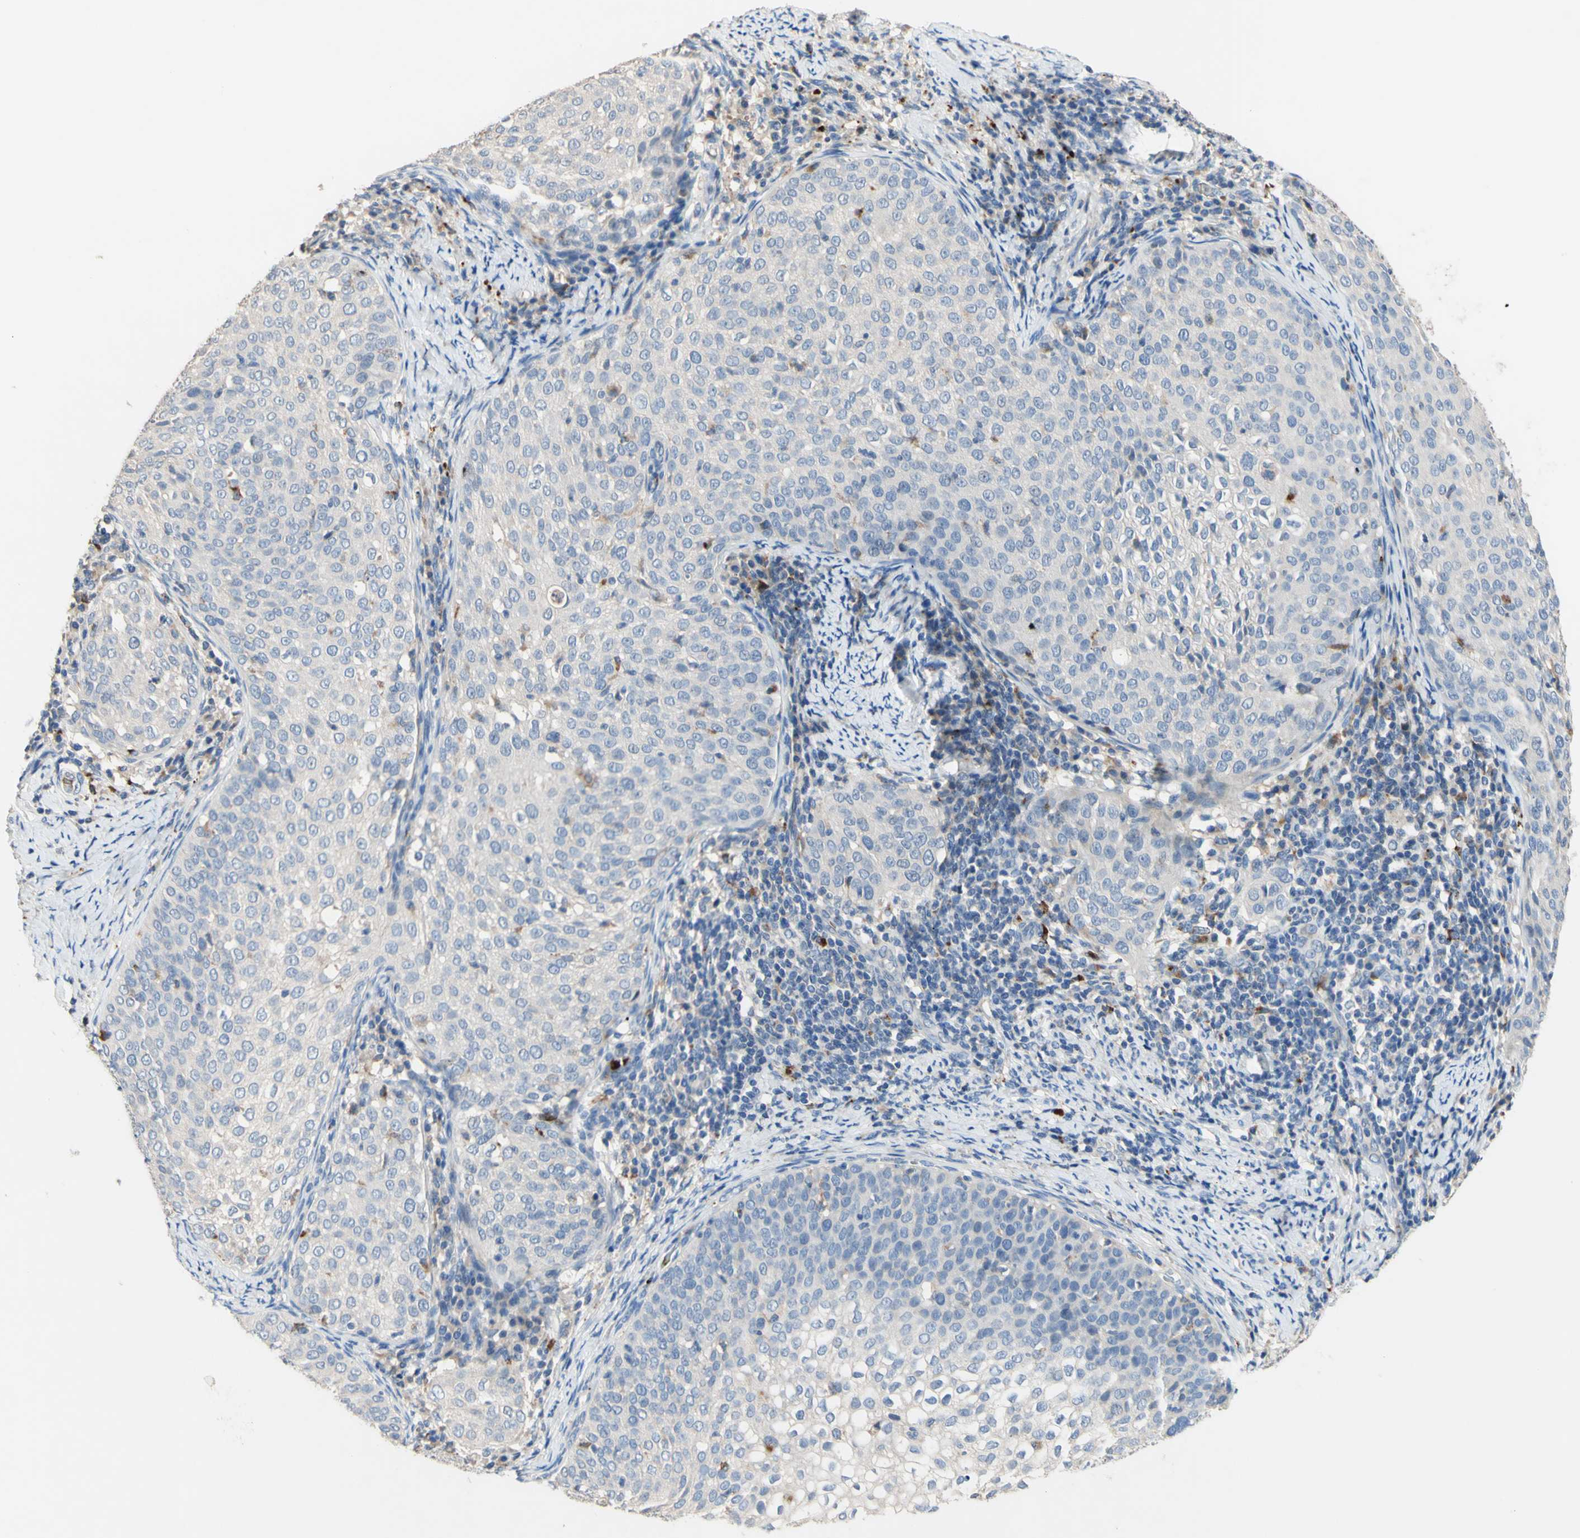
{"staining": {"intensity": "negative", "quantity": "none", "location": "none"}, "tissue": "cervical cancer", "cell_type": "Tumor cells", "image_type": "cancer", "snomed": [{"axis": "morphology", "description": "Squamous cell carcinoma, NOS"}, {"axis": "topography", "description": "Cervix"}], "caption": "There is no significant expression in tumor cells of squamous cell carcinoma (cervical).", "gene": "CDON", "patient": {"sex": "female", "age": 51}}